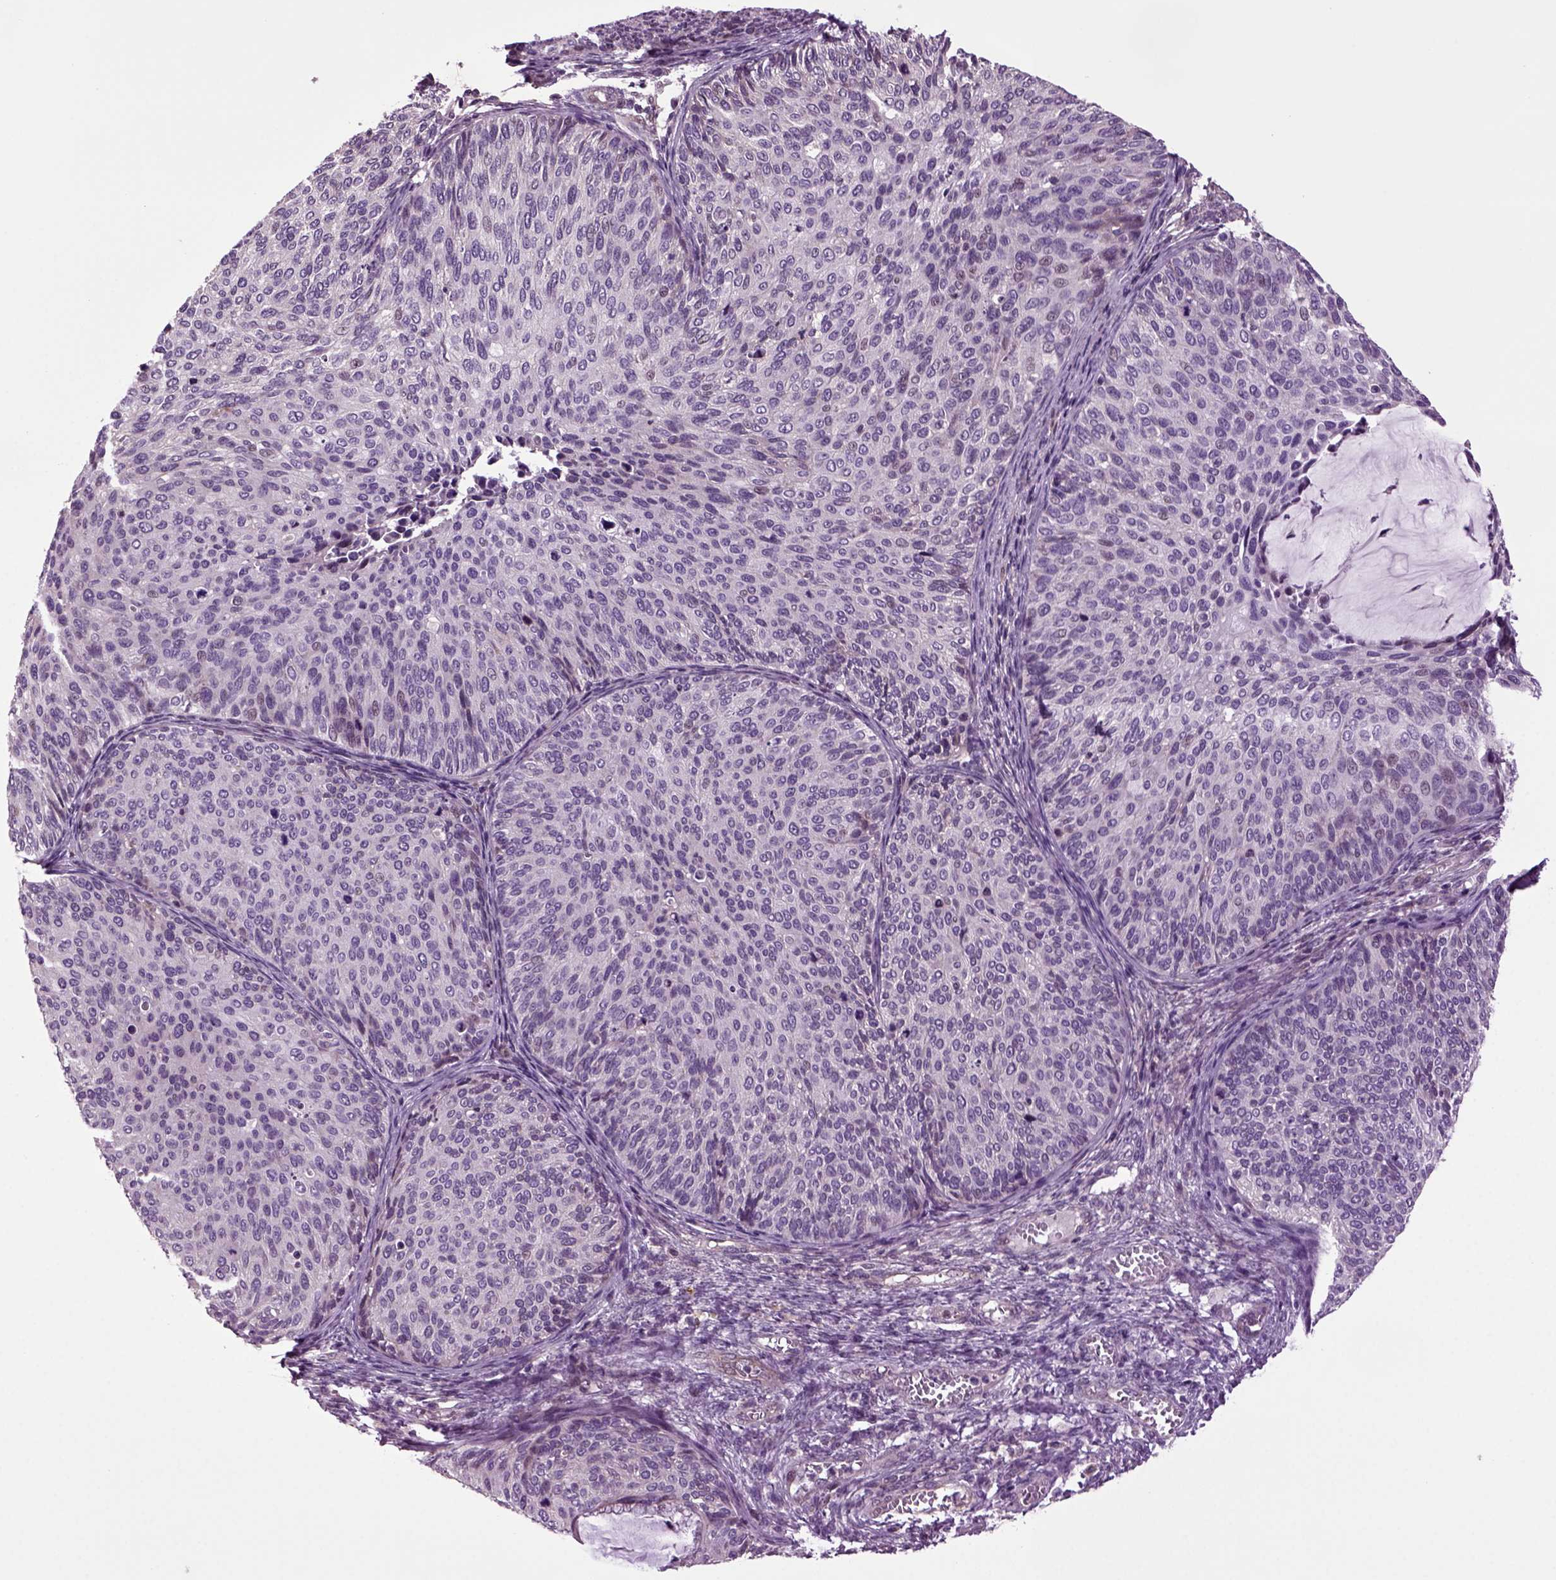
{"staining": {"intensity": "negative", "quantity": "none", "location": "none"}, "tissue": "cervical cancer", "cell_type": "Tumor cells", "image_type": "cancer", "snomed": [{"axis": "morphology", "description": "Squamous cell carcinoma, NOS"}, {"axis": "topography", "description": "Cervix"}], "caption": "Tumor cells show no significant protein positivity in cervical squamous cell carcinoma. (Stains: DAB immunohistochemistry with hematoxylin counter stain, Microscopy: brightfield microscopy at high magnification).", "gene": "HAGHL", "patient": {"sex": "female", "age": 36}}